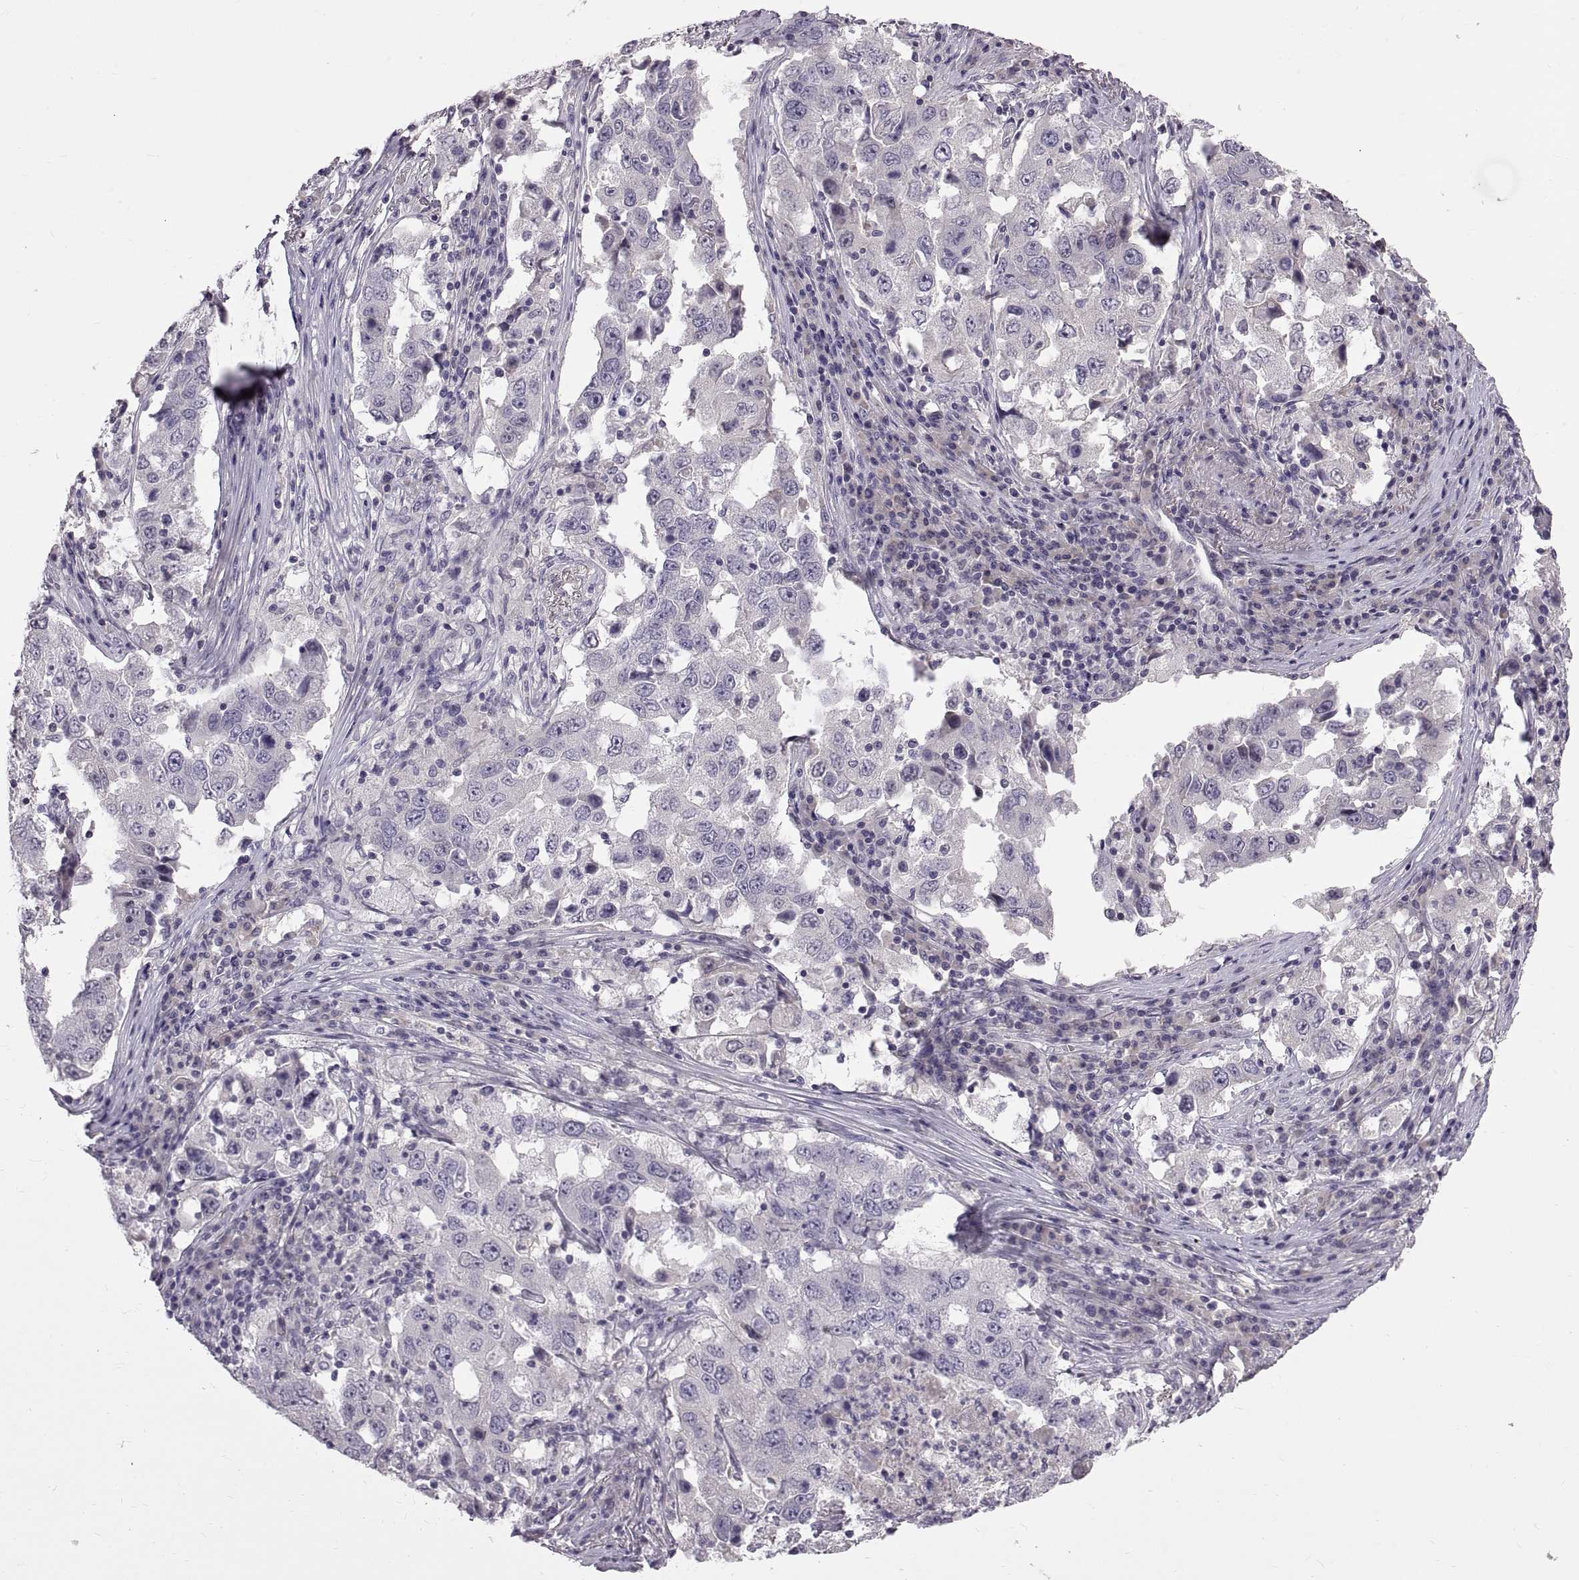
{"staining": {"intensity": "negative", "quantity": "none", "location": "none"}, "tissue": "lung cancer", "cell_type": "Tumor cells", "image_type": "cancer", "snomed": [{"axis": "morphology", "description": "Adenocarcinoma, NOS"}, {"axis": "topography", "description": "Lung"}], "caption": "Image shows no protein staining in tumor cells of lung cancer (adenocarcinoma) tissue. The staining was performed using DAB to visualize the protein expression in brown, while the nuclei were stained in blue with hematoxylin (Magnification: 20x).", "gene": "WFDC8", "patient": {"sex": "male", "age": 73}}